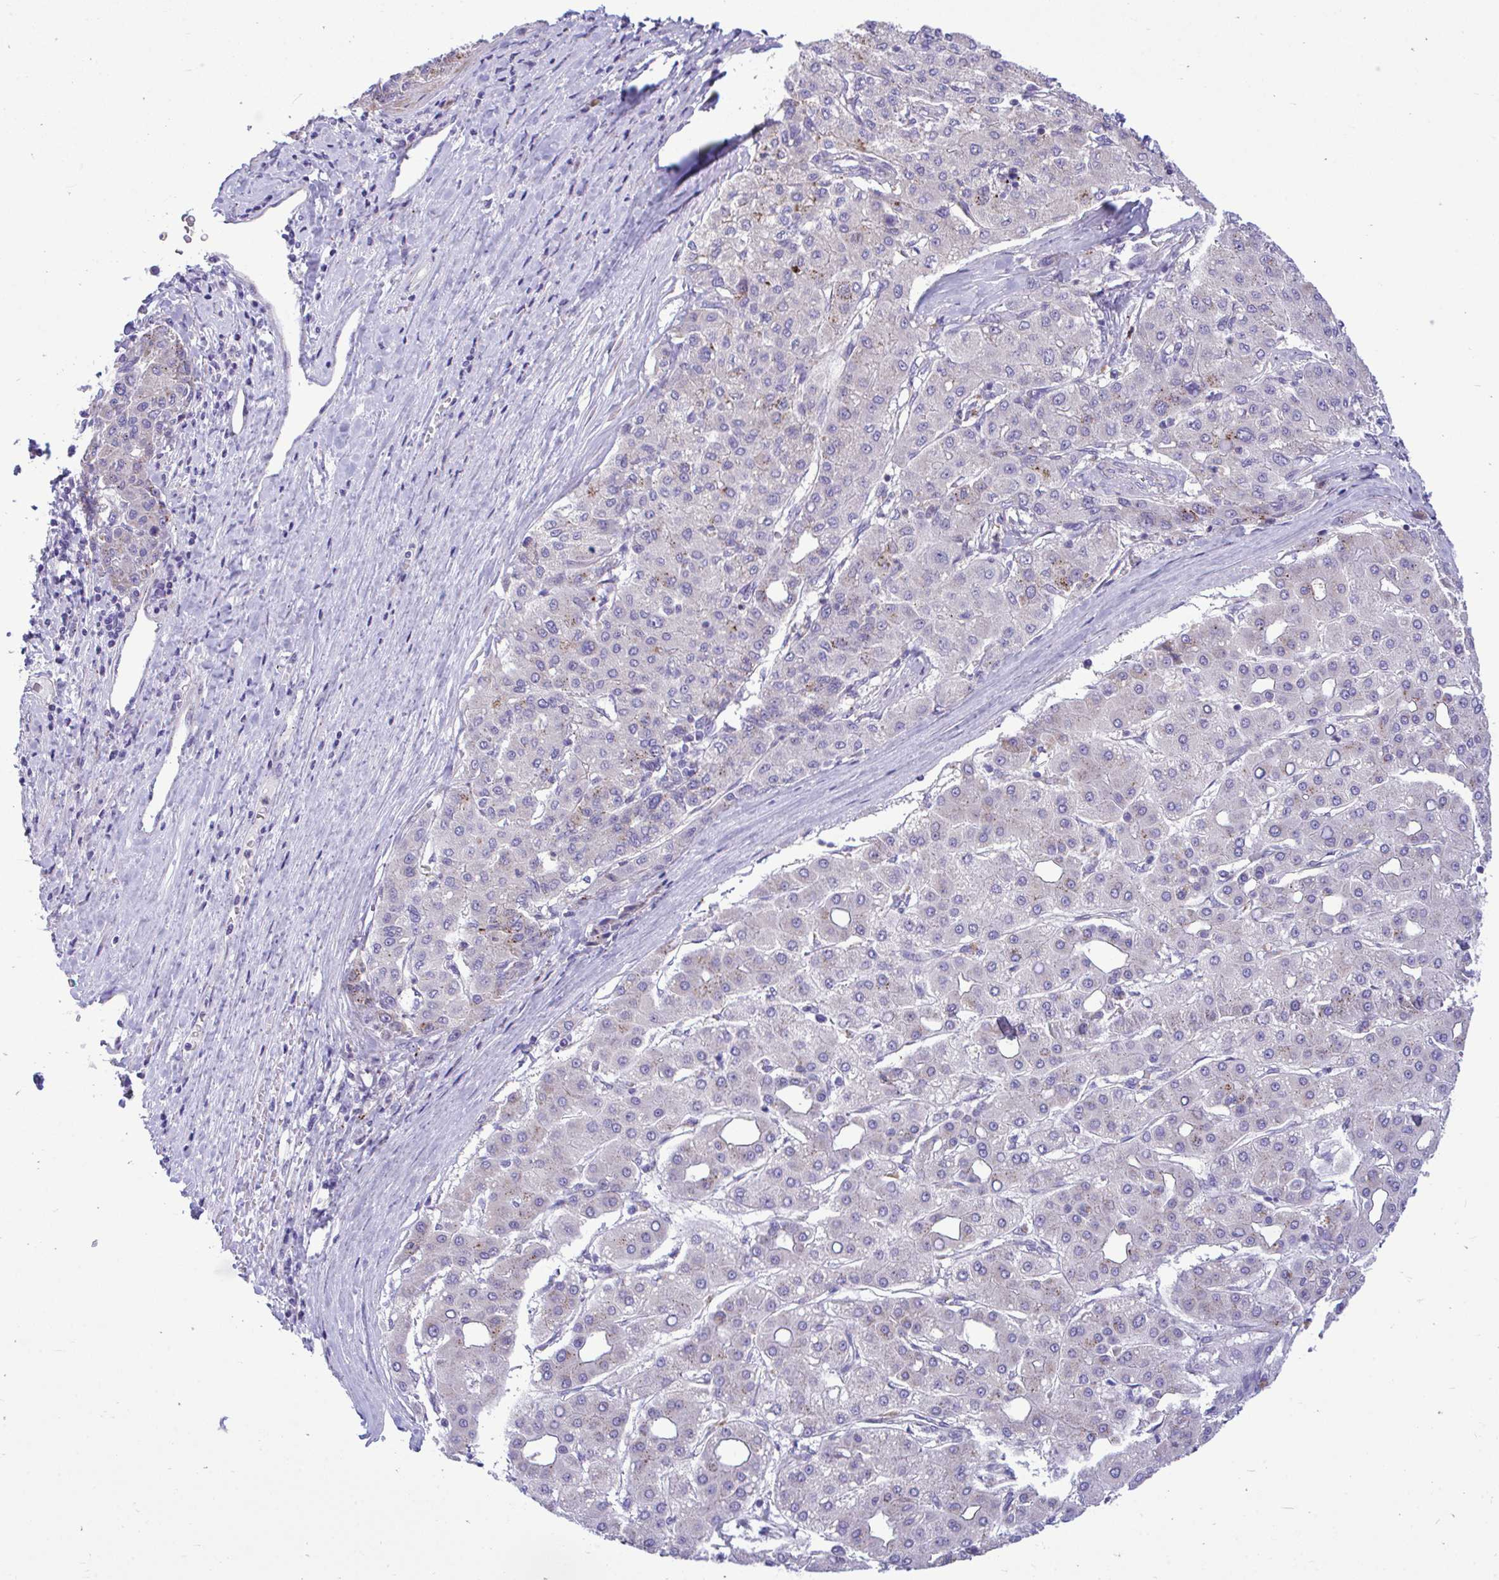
{"staining": {"intensity": "moderate", "quantity": "<25%", "location": "cytoplasmic/membranous"}, "tissue": "liver cancer", "cell_type": "Tumor cells", "image_type": "cancer", "snomed": [{"axis": "morphology", "description": "Carcinoma, Hepatocellular, NOS"}, {"axis": "topography", "description": "Liver"}], "caption": "An immunohistochemistry (IHC) photomicrograph of neoplastic tissue is shown. Protein staining in brown shows moderate cytoplasmic/membranous positivity in hepatocellular carcinoma (liver) within tumor cells. (Brightfield microscopy of DAB IHC at high magnification).", "gene": "MRPS16", "patient": {"sex": "male", "age": 65}}